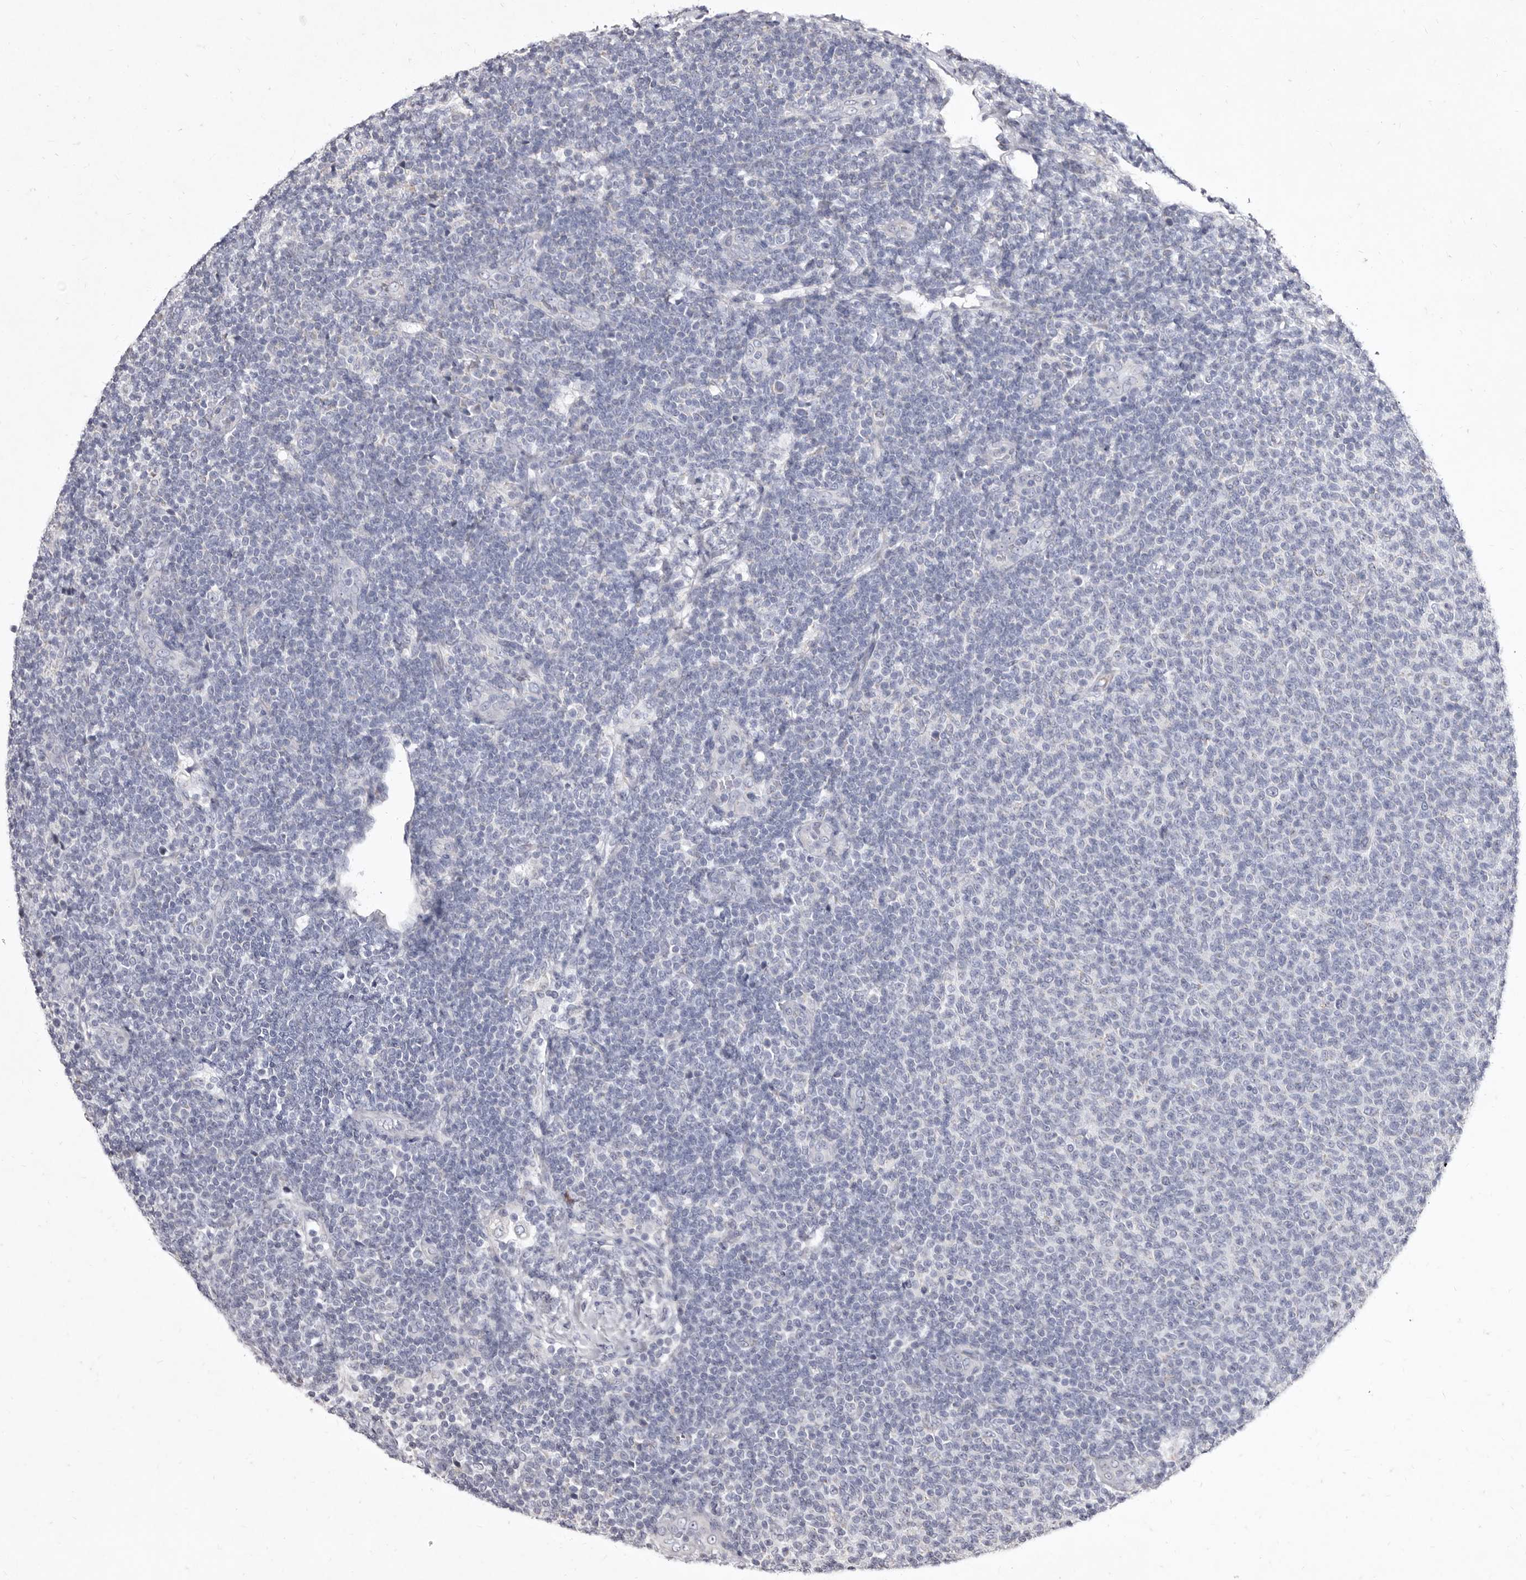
{"staining": {"intensity": "negative", "quantity": "none", "location": "none"}, "tissue": "lymphoma", "cell_type": "Tumor cells", "image_type": "cancer", "snomed": [{"axis": "morphology", "description": "Malignant lymphoma, non-Hodgkin's type, Low grade"}, {"axis": "topography", "description": "Lymph node"}], "caption": "Immunohistochemistry (IHC) of human lymphoma demonstrates no staining in tumor cells.", "gene": "CYP2E1", "patient": {"sex": "male", "age": 66}}